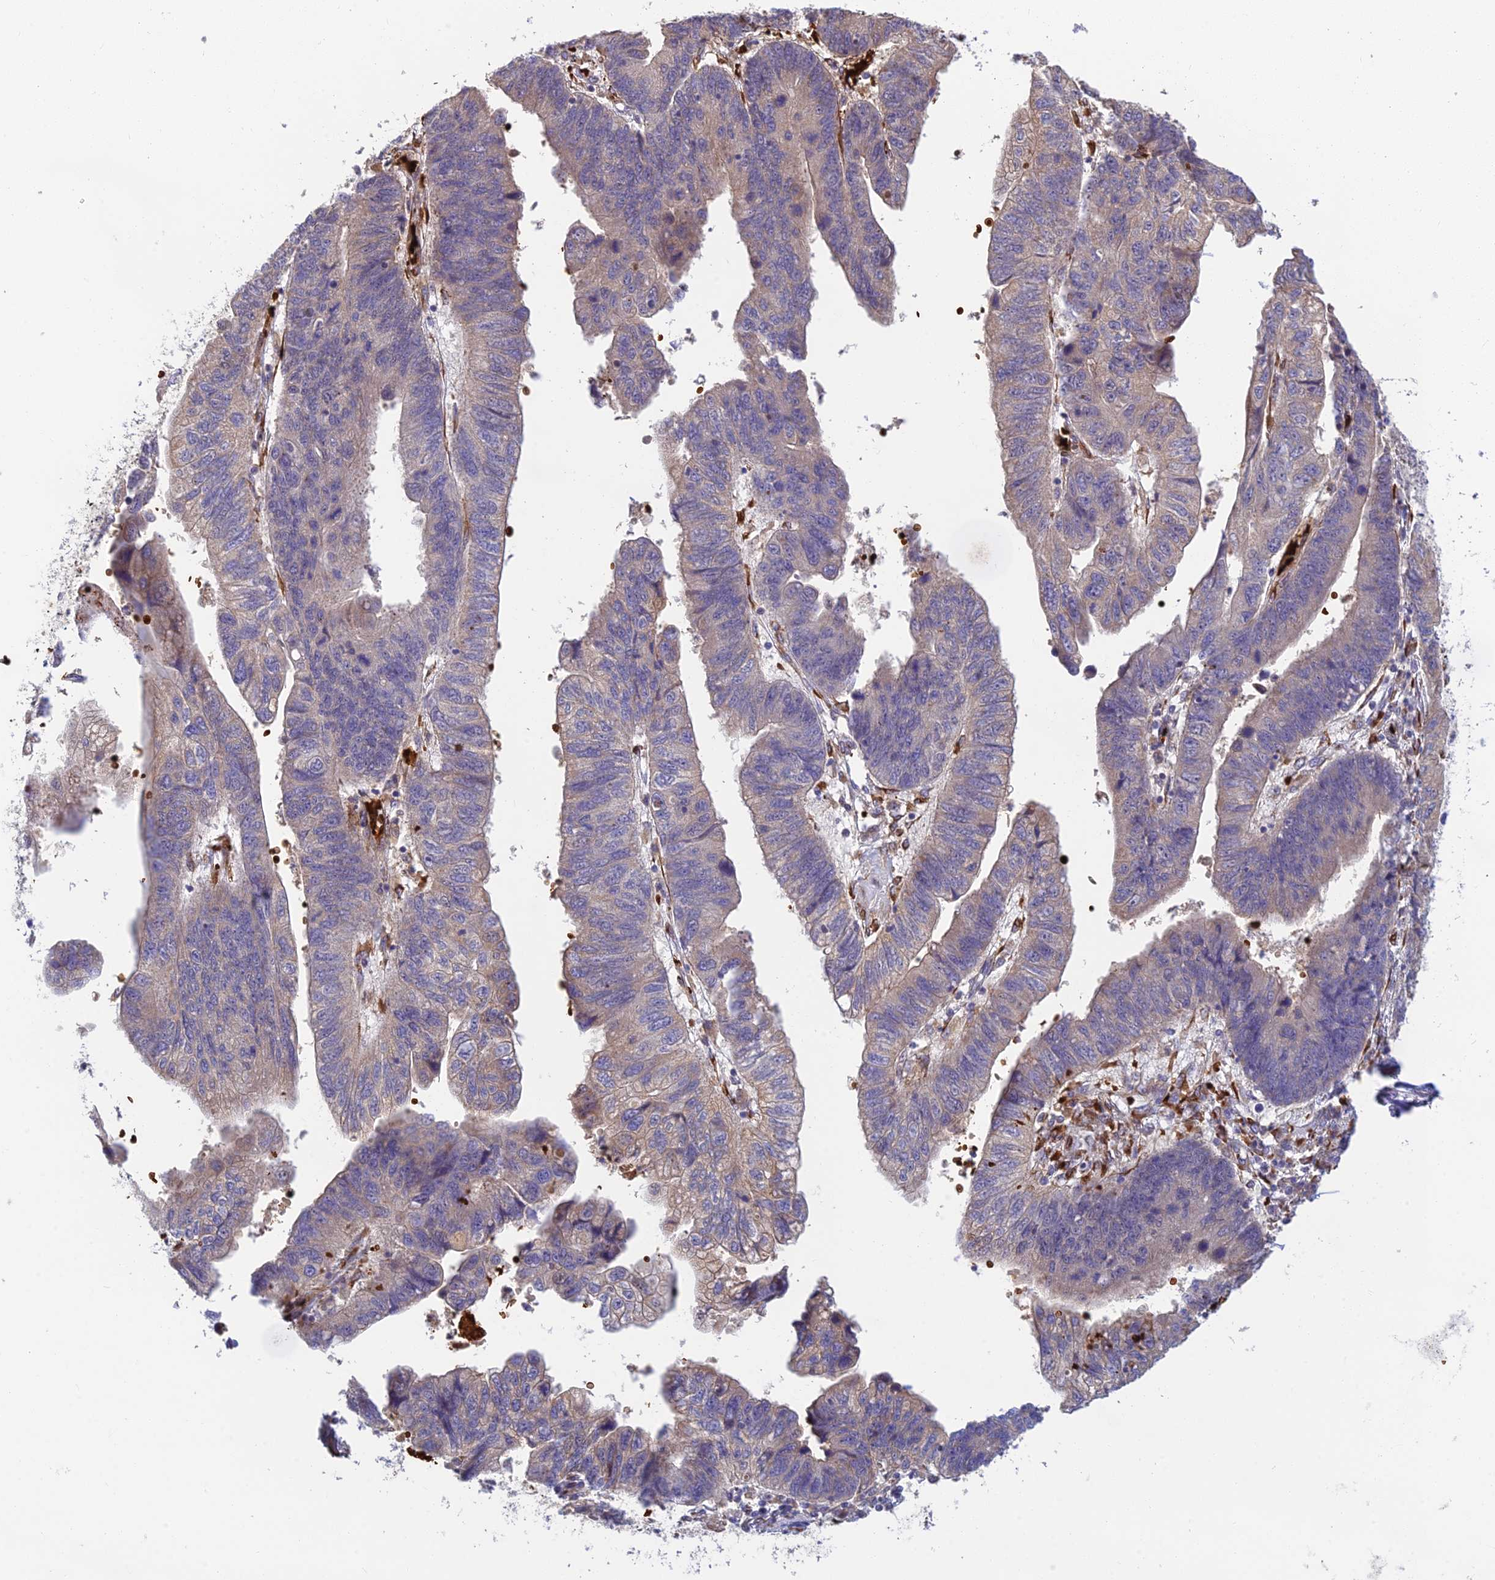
{"staining": {"intensity": "weak", "quantity": "<25%", "location": "cytoplasmic/membranous"}, "tissue": "stomach cancer", "cell_type": "Tumor cells", "image_type": "cancer", "snomed": [{"axis": "morphology", "description": "Adenocarcinoma, NOS"}, {"axis": "topography", "description": "Stomach"}], "caption": "DAB (3,3'-diaminobenzidine) immunohistochemical staining of stomach cancer (adenocarcinoma) demonstrates no significant expression in tumor cells.", "gene": "UFSP2", "patient": {"sex": "male", "age": 59}}